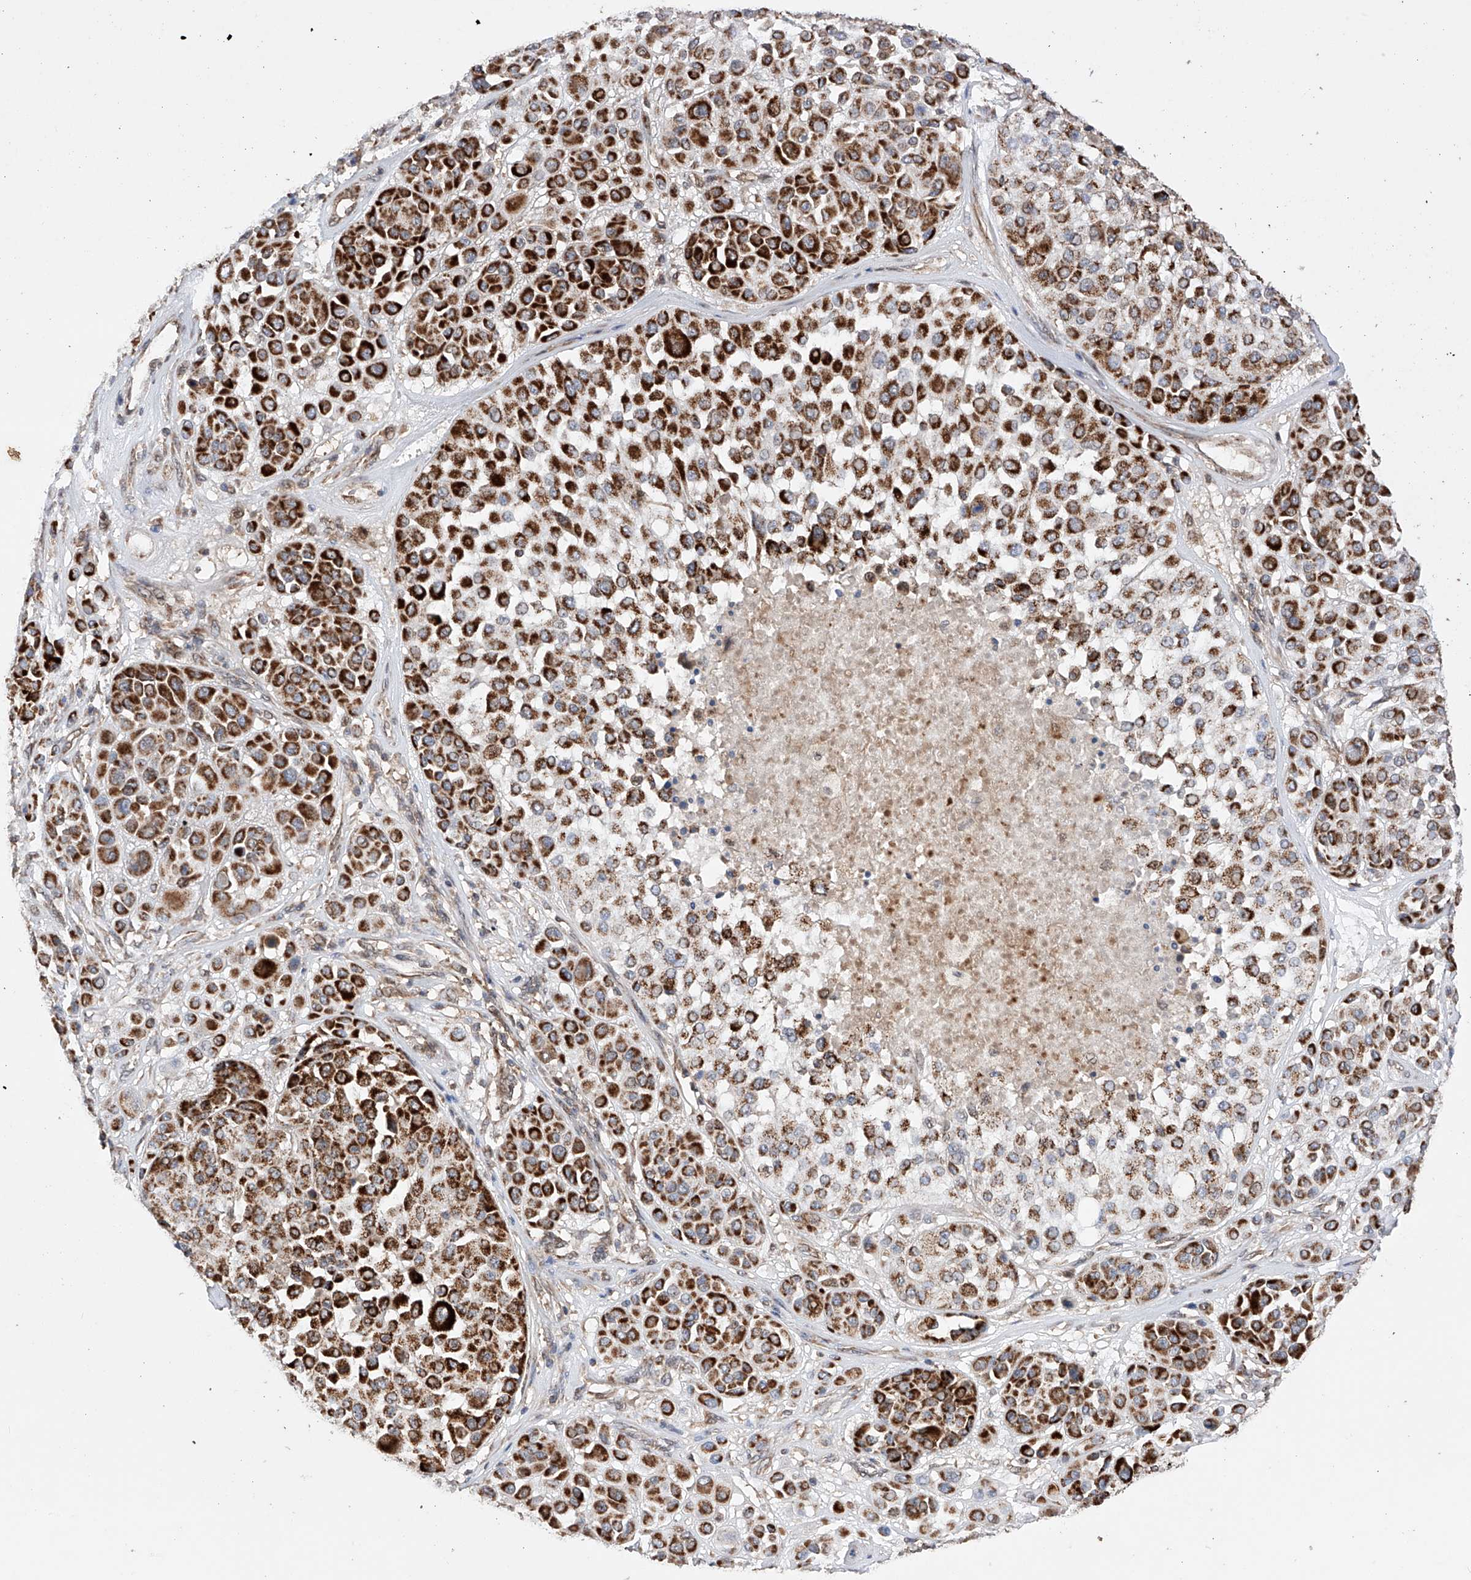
{"staining": {"intensity": "strong", "quantity": ">75%", "location": "cytoplasmic/membranous"}, "tissue": "melanoma", "cell_type": "Tumor cells", "image_type": "cancer", "snomed": [{"axis": "morphology", "description": "Malignant melanoma, Metastatic site"}, {"axis": "topography", "description": "Soft tissue"}], "caption": "Immunohistochemistry (IHC) (DAB (3,3'-diaminobenzidine)) staining of human melanoma shows strong cytoplasmic/membranous protein positivity in about >75% of tumor cells.", "gene": "SDHAF4", "patient": {"sex": "male", "age": 41}}